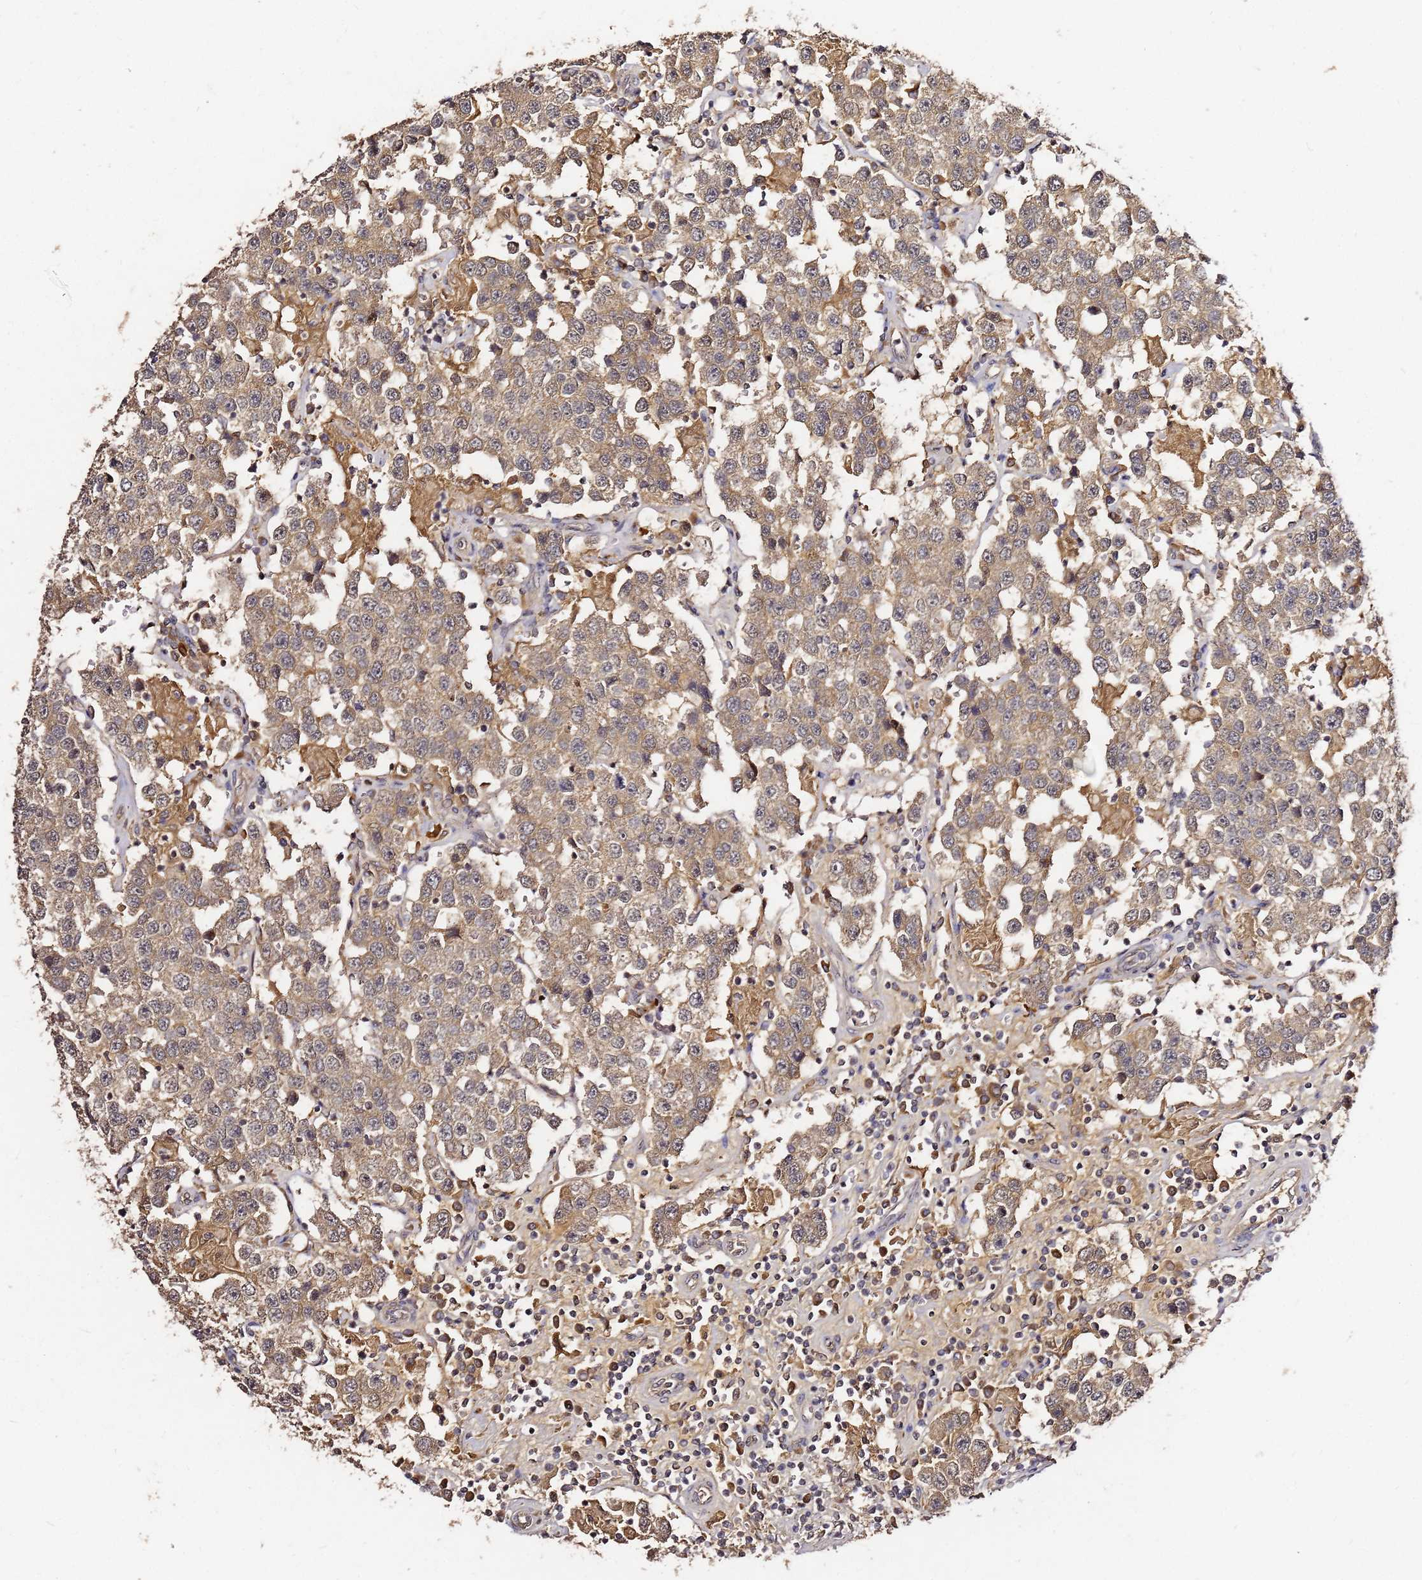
{"staining": {"intensity": "weak", "quantity": ">75%", "location": "cytoplasmic/membranous"}, "tissue": "testis cancer", "cell_type": "Tumor cells", "image_type": "cancer", "snomed": [{"axis": "morphology", "description": "Seminoma, NOS"}, {"axis": "topography", "description": "Testis"}], "caption": "High-power microscopy captured an immunohistochemistry (IHC) image of testis cancer (seminoma), revealing weak cytoplasmic/membranous staining in about >75% of tumor cells.", "gene": "C6orf136", "patient": {"sex": "male", "age": 37}}